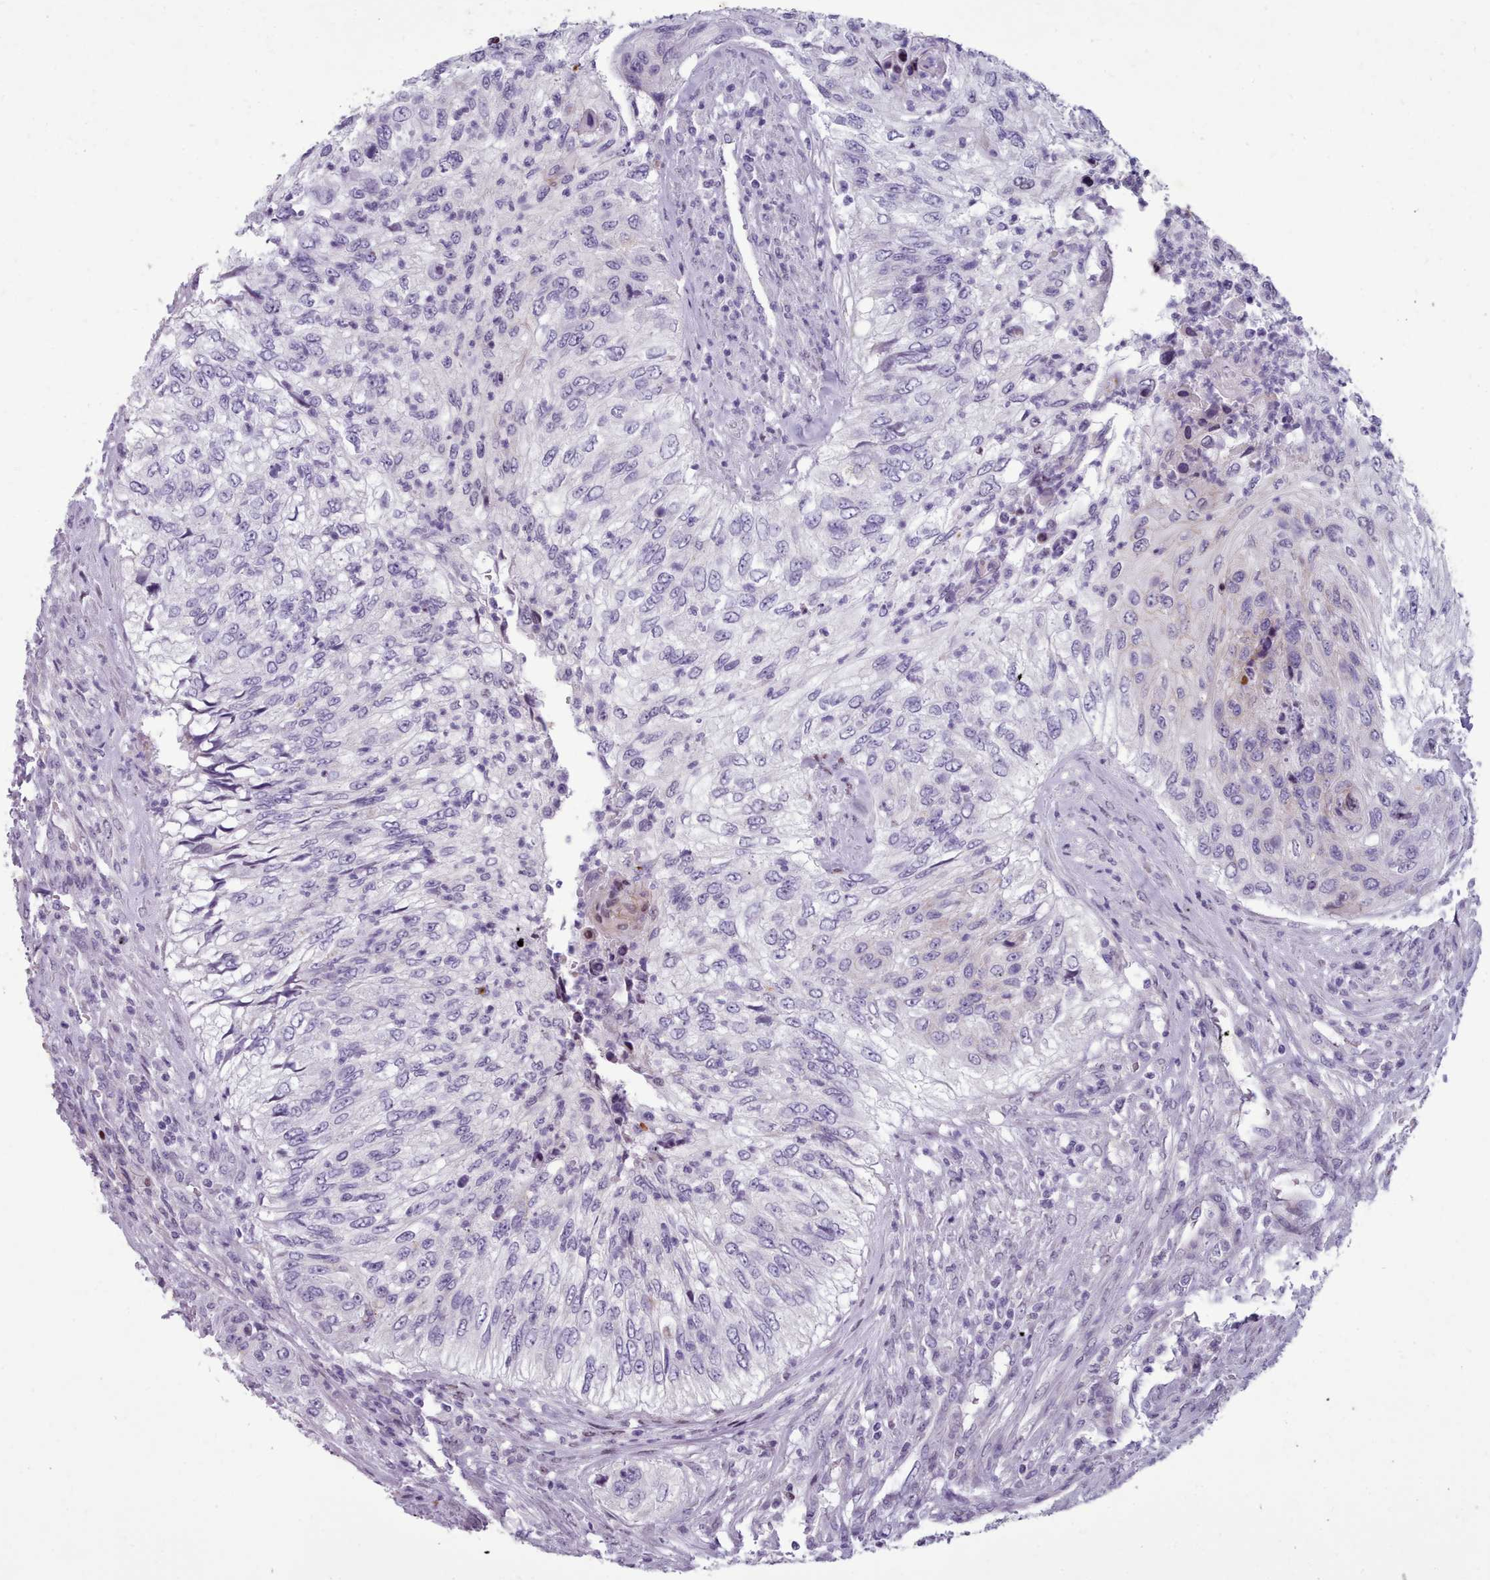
{"staining": {"intensity": "negative", "quantity": "none", "location": "none"}, "tissue": "urothelial cancer", "cell_type": "Tumor cells", "image_type": "cancer", "snomed": [{"axis": "morphology", "description": "Urothelial carcinoma, High grade"}, {"axis": "topography", "description": "Urinary bladder"}], "caption": "Immunohistochemistry (IHC) photomicrograph of neoplastic tissue: urothelial carcinoma (high-grade) stained with DAB (3,3'-diaminobenzidine) demonstrates no significant protein staining in tumor cells.", "gene": "KCNT2", "patient": {"sex": "female", "age": 60}}